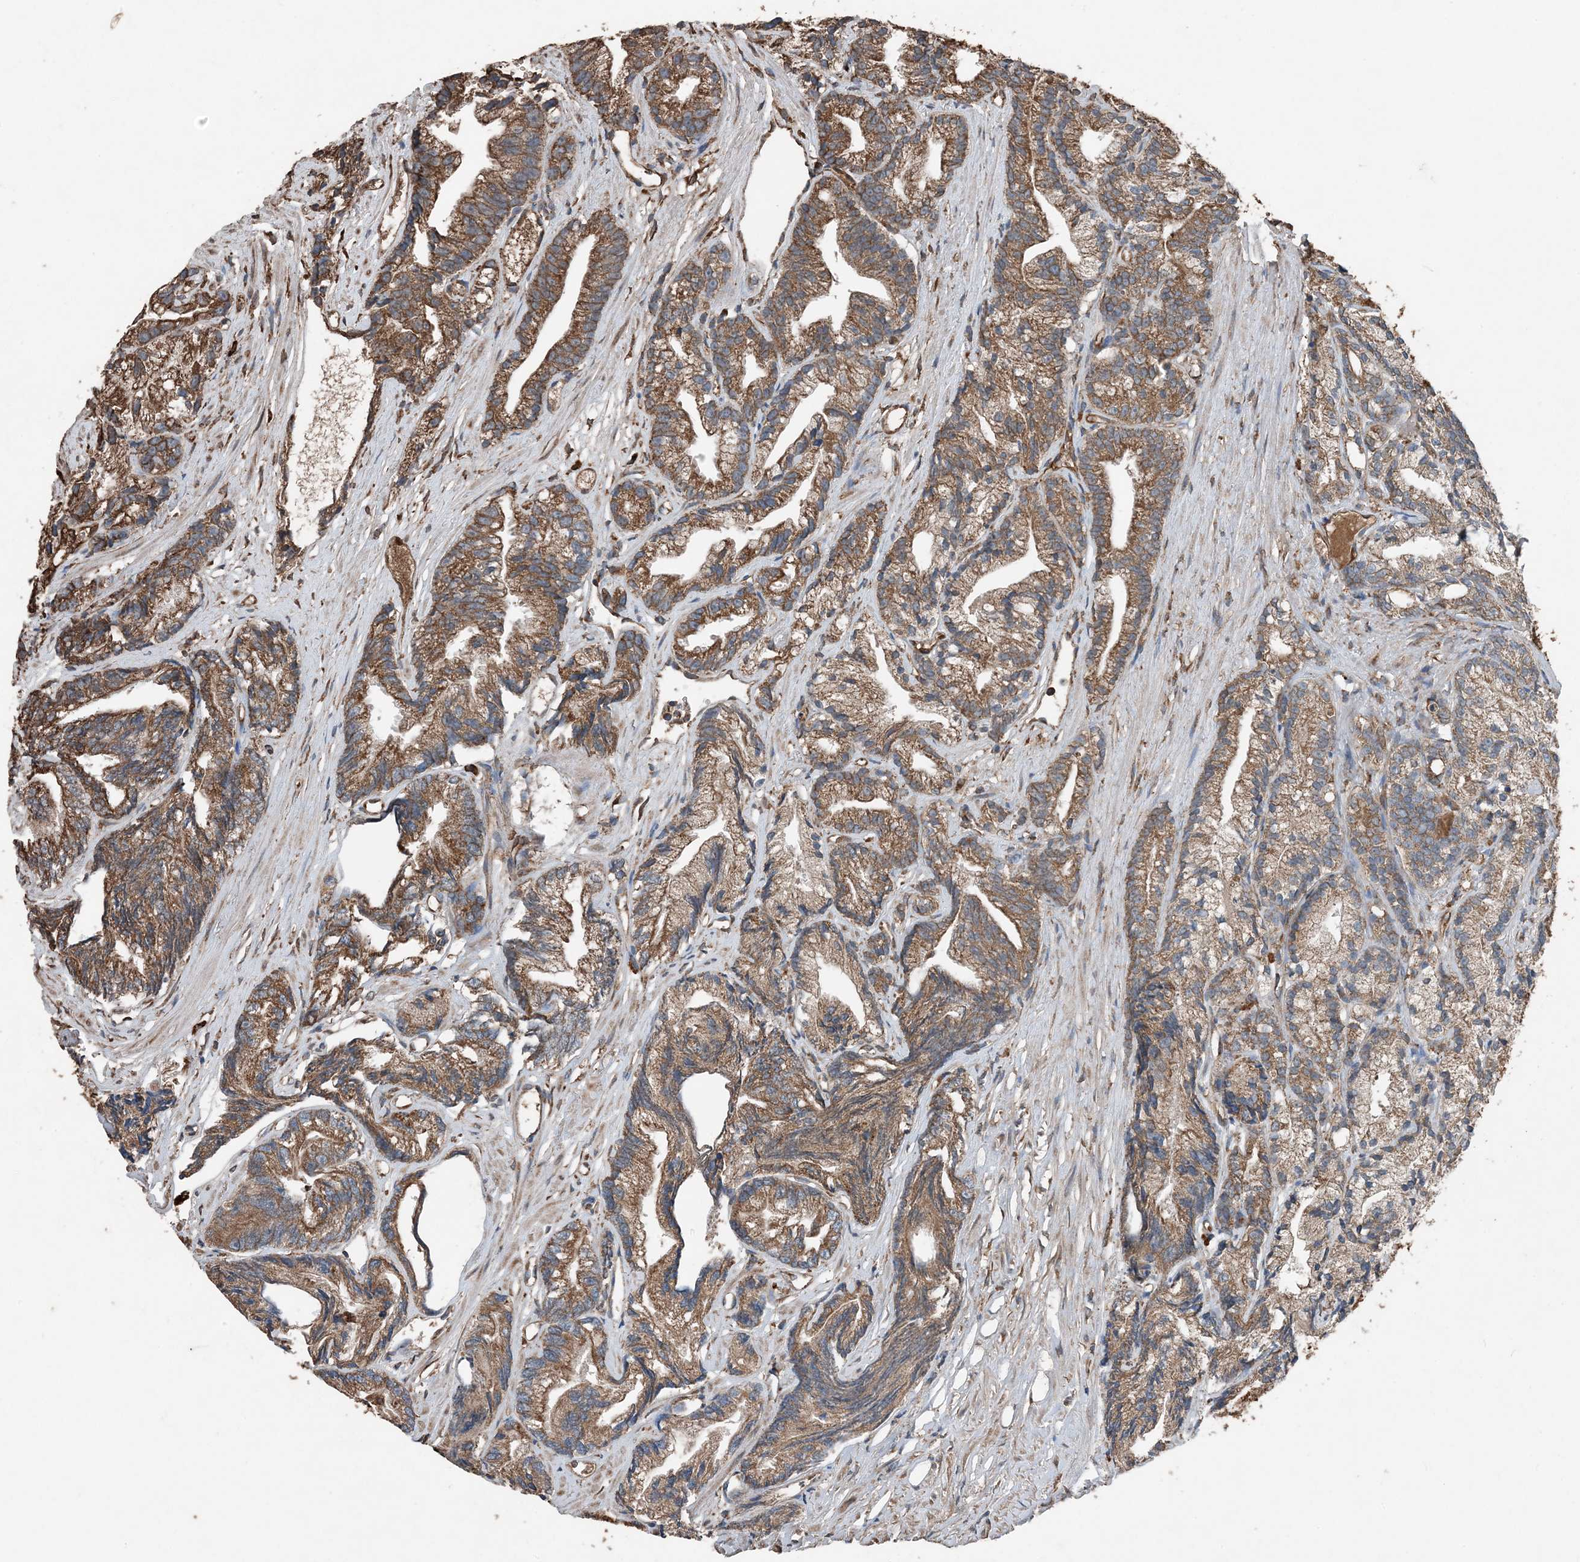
{"staining": {"intensity": "moderate", "quantity": ">75%", "location": "cytoplasmic/membranous"}, "tissue": "prostate cancer", "cell_type": "Tumor cells", "image_type": "cancer", "snomed": [{"axis": "morphology", "description": "Adenocarcinoma, Low grade"}, {"axis": "topography", "description": "Prostate"}], "caption": "Moderate cytoplasmic/membranous protein expression is present in approximately >75% of tumor cells in prostate cancer (low-grade adenocarcinoma).", "gene": "PDIA6", "patient": {"sex": "male", "age": 89}}